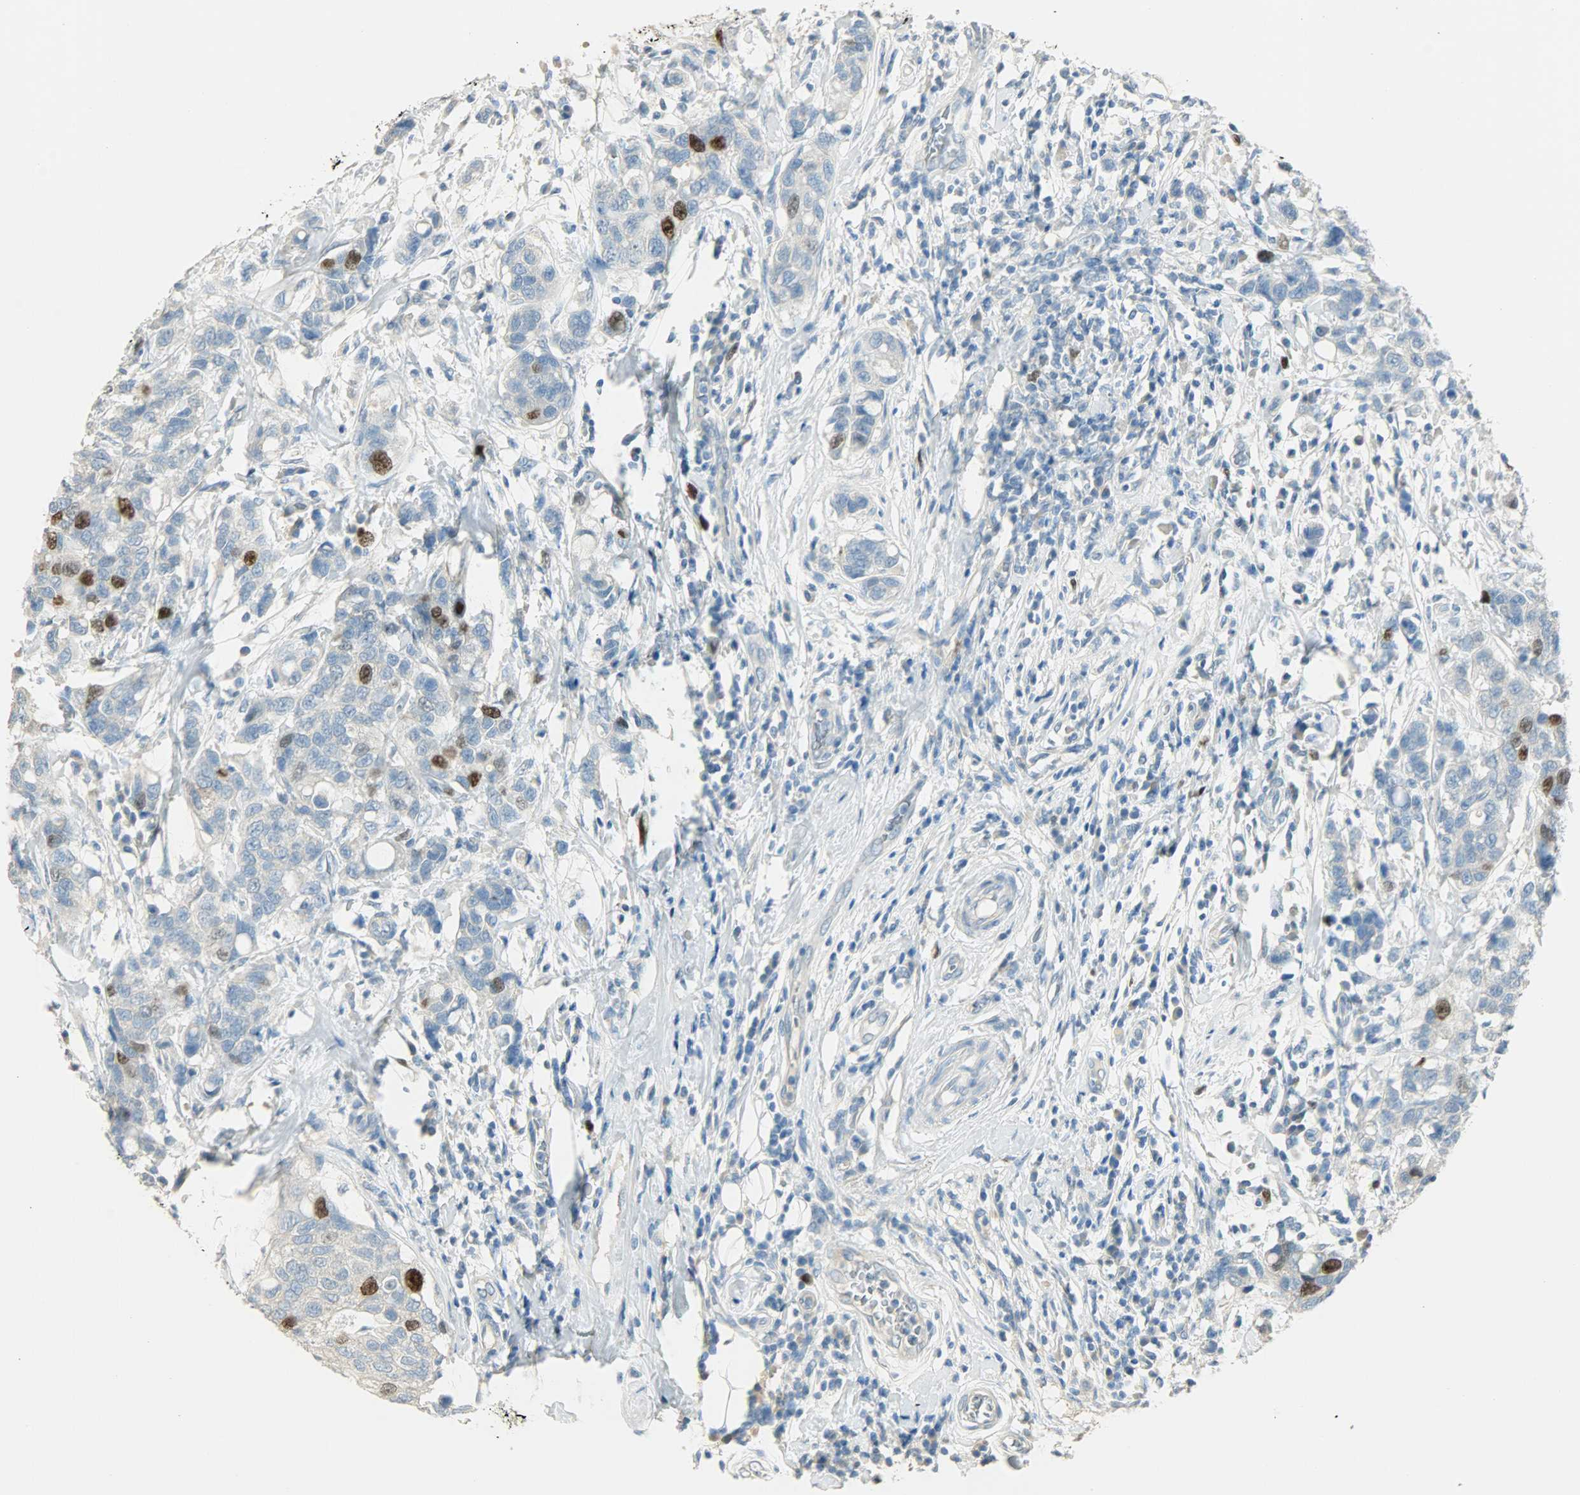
{"staining": {"intensity": "strong", "quantity": "<25%", "location": "nuclear"}, "tissue": "breast cancer", "cell_type": "Tumor cells", "image_type": "cancer", "snomed": [{"axis": "morphology", "description": "Duct carcinoma"}, {"axis": "topography", "description": "Breast"}], "caption": "This histopathology image shows IHC staining of human breast cancer, with medium strong nuclear positivity in about <25% of tumor cells.", "gene": "TPX2", "patient": {"sex": "female", "age": 27}}